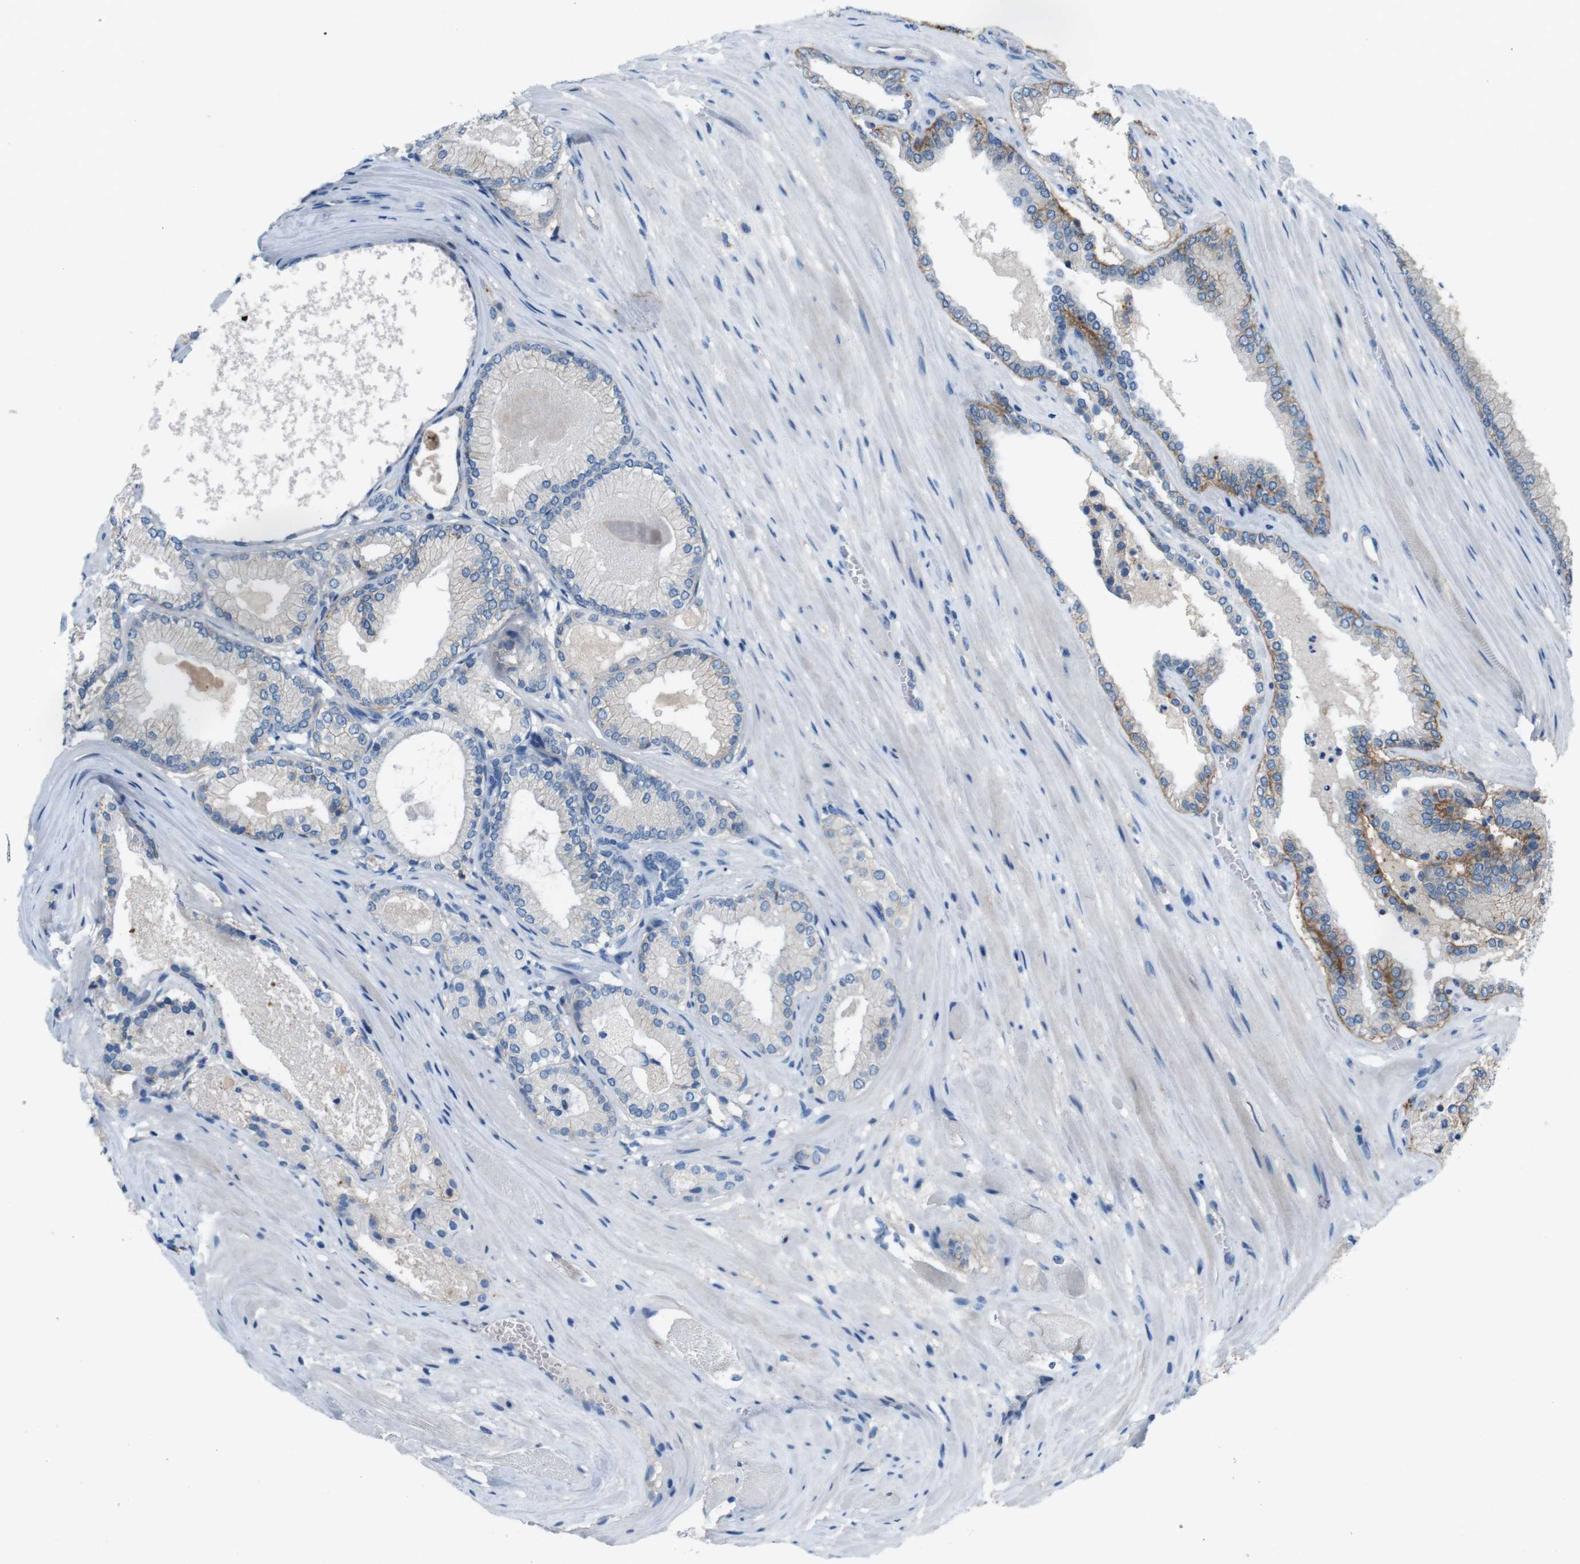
{"staining": {"intensity": "weak", "quantity": "<25%", "location": "cytoplasmic/membranous"}, "tissue": "prostate cancer", "cell_type": "Tumor cells", "image_type": "cancer", "snomed": [{"axis": "morphology", "description": "Adenocarcinoma, High grade"}, {"axis": "topography", "description": "Prostate"}], "caption": "Human prostate cancer (adenocarcinoma (high-grade)) stained for a protein using IHC shows no staining in tumor cells.", "gene": "PVR", "patient": {"sex": "male", "age": 59}}